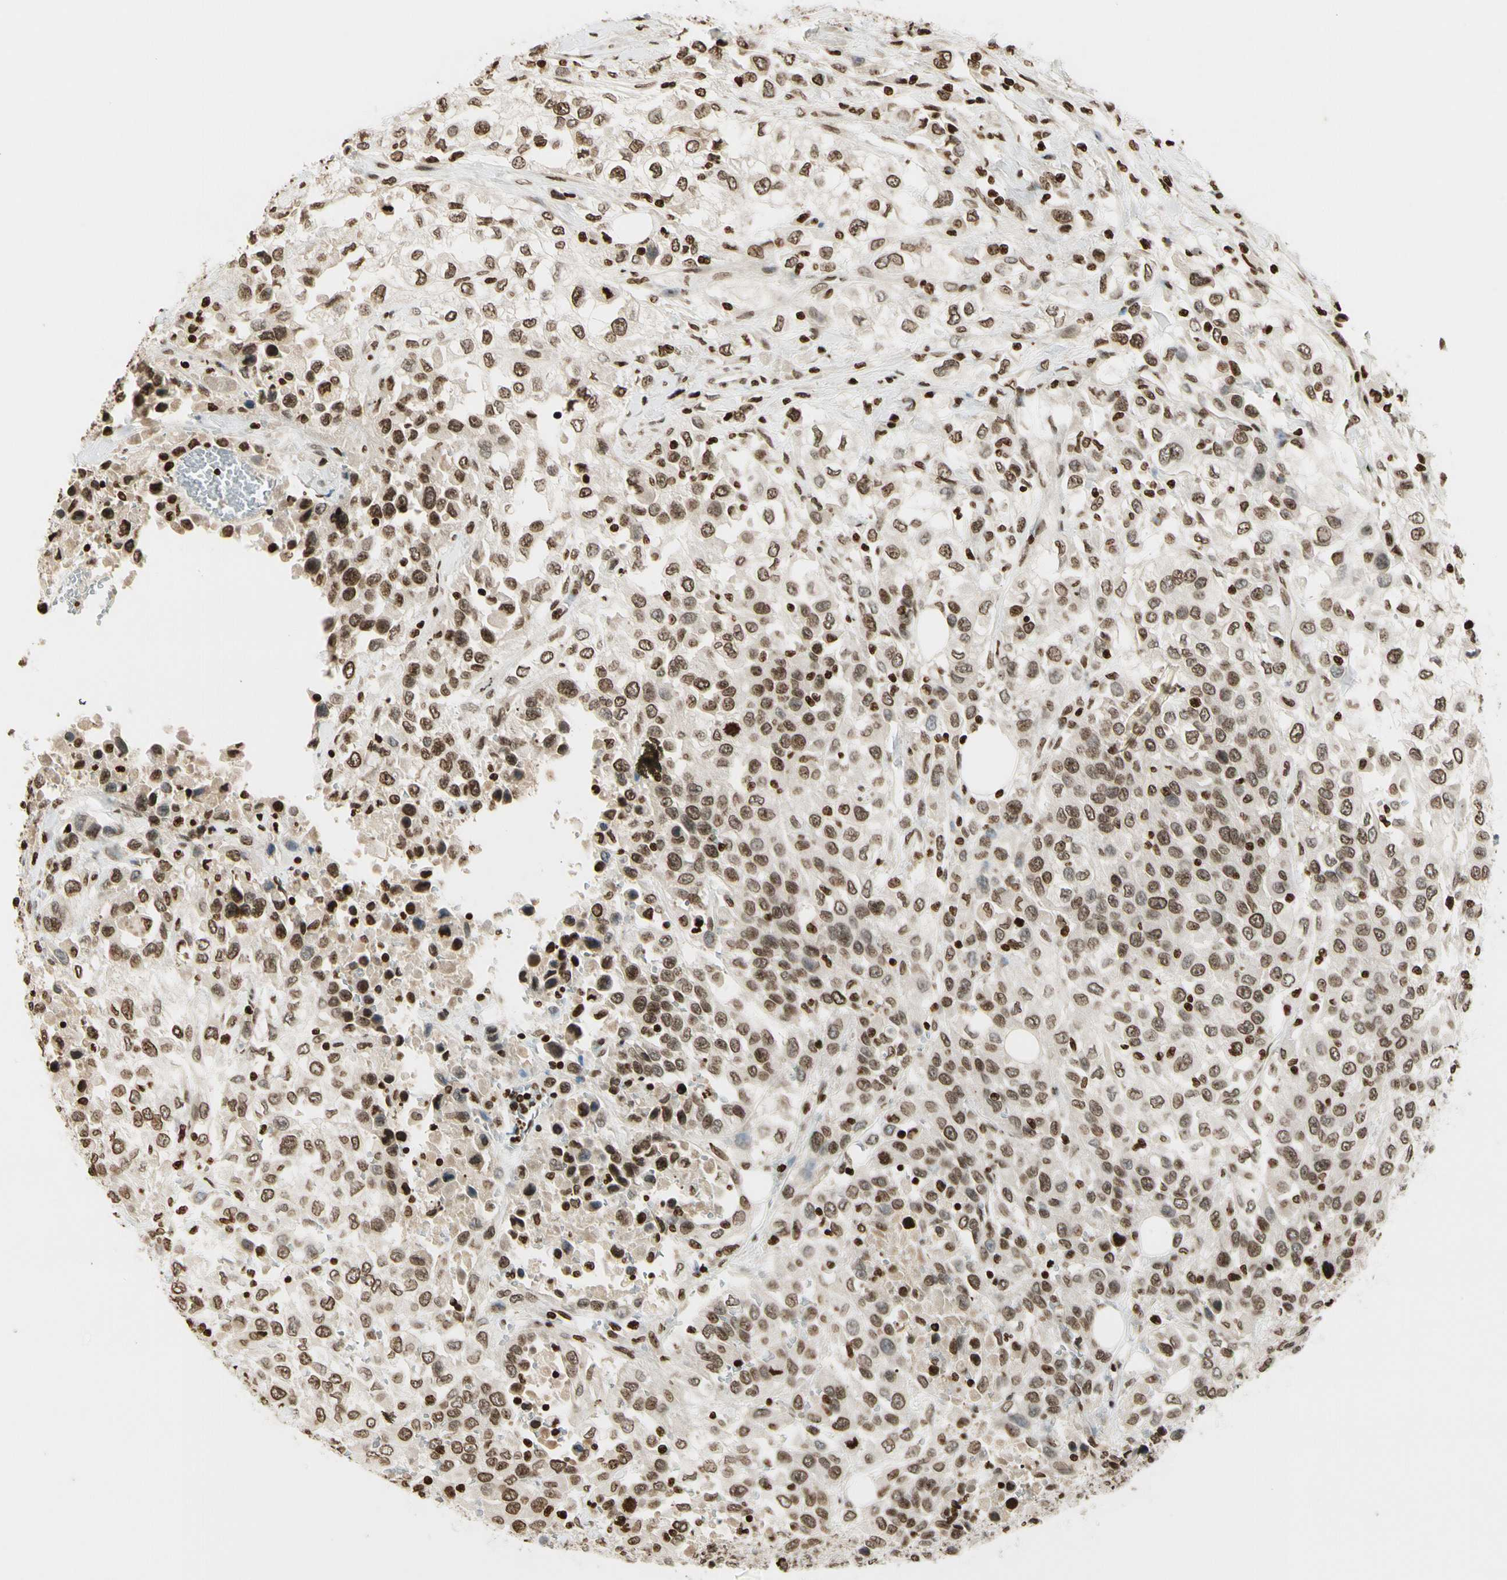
{"staining": {"intensity": "moderate", "quantity": ">75%", "location": "nuclear"}, "tissue": "urothelial cancer", "cell_type": "Tumor cells", "image_type": "cancer", "snomed": [{"axis": "morphology", "description": "Urothelial carcinoma, High grade"}, {"axis": "topography", "description": "Urinary bladder"}], "caption": "Urothelial carcinoma (high-grade) tissue shows moderate nuclear expression in approximately >75% of tumor cells", "gene": "RORA", "patient": {"sex": "female", "age": 80}}